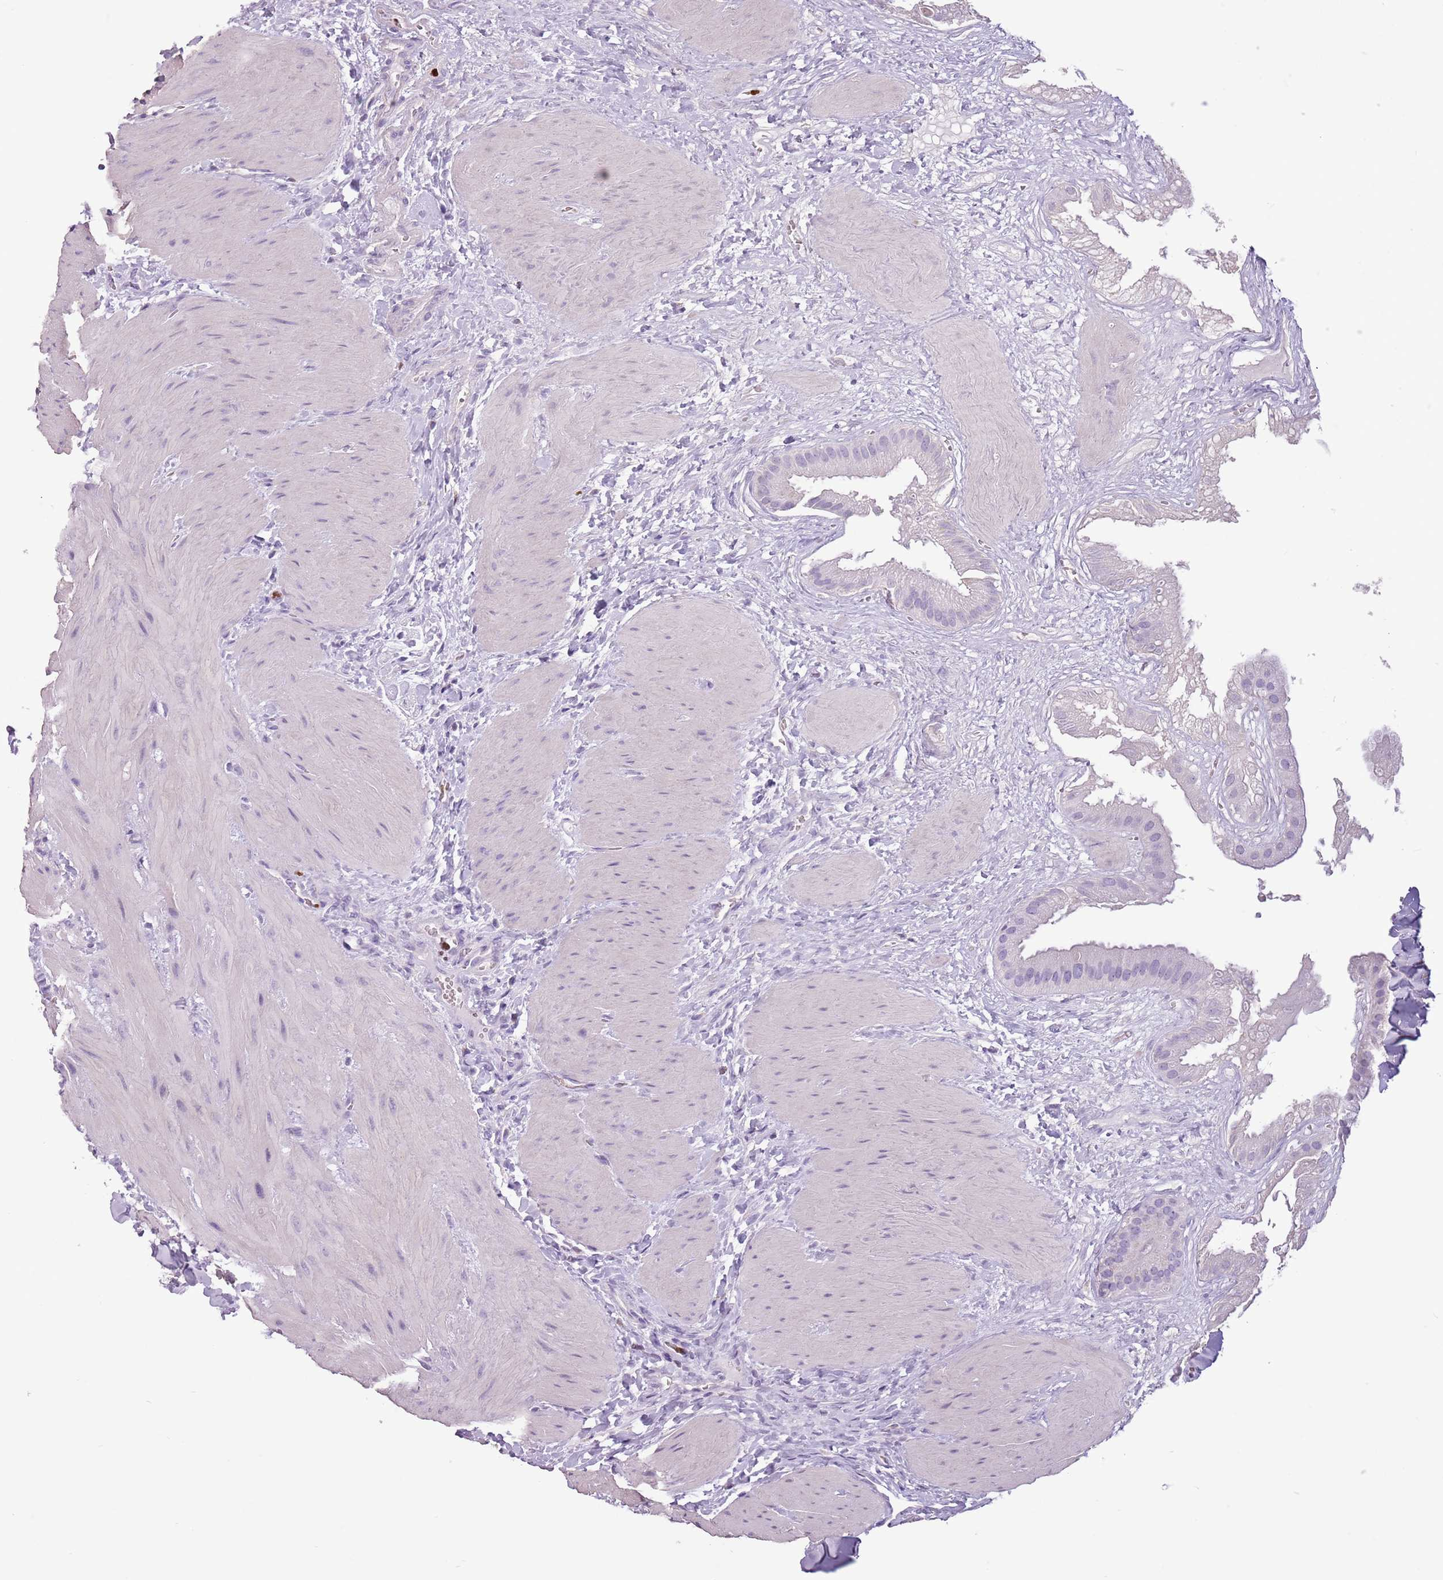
{"staining": {"intensity": "negative", "quantity": "none", "location": "none"}, "tissue": "gallbladder", "cell_type": "Glandular cells", "image_type": "normal", "snomed": [{"axis": "morphology", "description": "Normal tissue, NOS"}, {"axis": "topography", "description": "Gallbladder"}], "caption": "The histopathology image shows no significant staining in glandular cells of gallbladder.", "gene": "CELF6", "patient": {"sex": "male", "age": 55}}